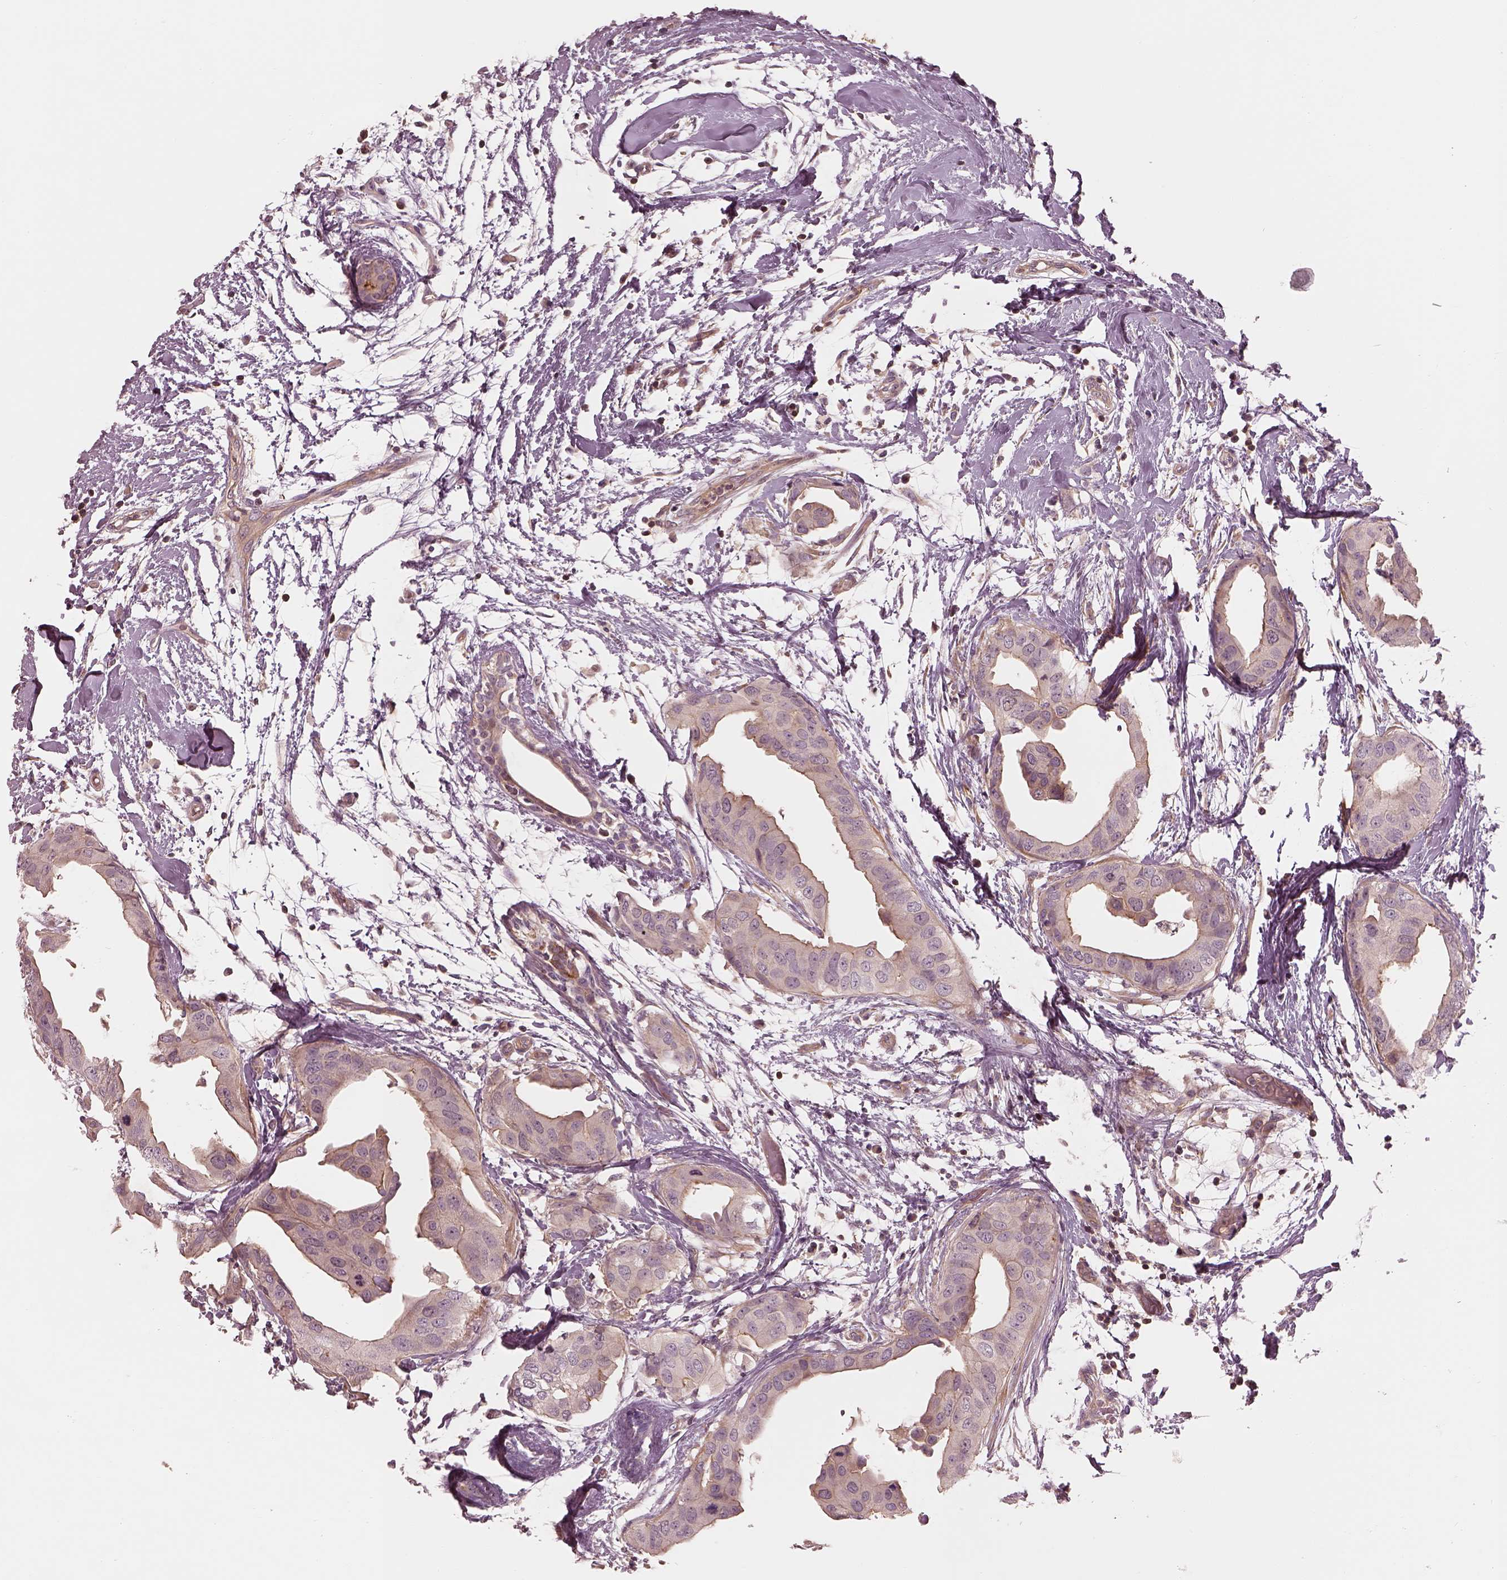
{"staining": {"intensity": "moderate", "quantity": "<25%", "location": "cytoplasmic/membranous"}, "tissue": "breast cancer", "cell_type": "Tumor cells", "image_type": "cancer", "snomed": [{"axis": "morphology", "description": "Normal tissue, NOS"}, {"axis": "morphology", "description": "Duct carcinoma"}, {"axis": "topography", "description": "Breast"}], "caption": "Protein staining demonstrates moderate cytoplasmic/membranous positivity in about <25% of tumor cells in breast cancer (invasive ductal carcinoma). Ihc stains the protein in brown and the nuclei are stained blue.", "gene": "FAM107B", "patient": {"sex": "female", "age": 40}}